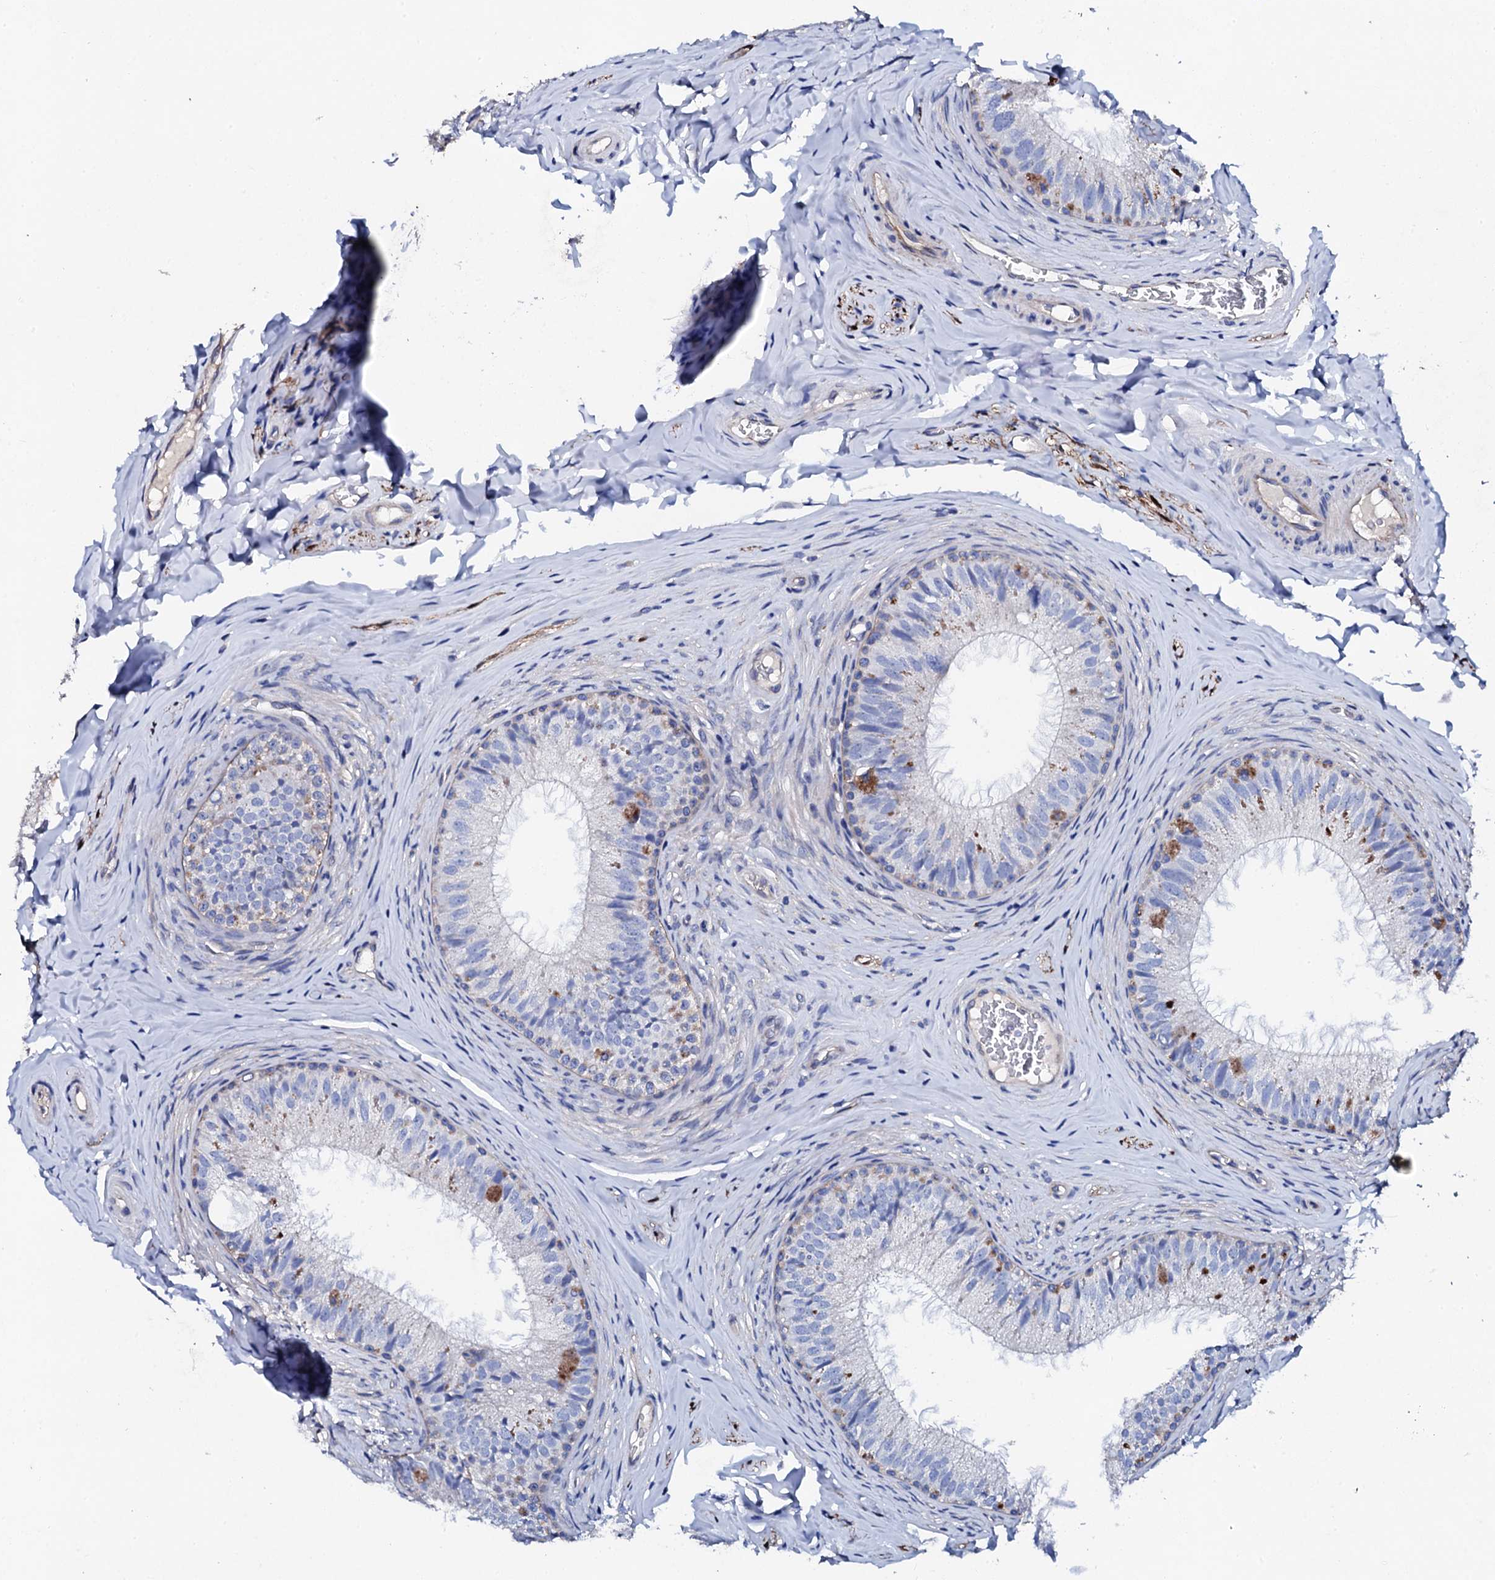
{"staining": {"intensity": "negative", "quantity": "none", "location": "none"}, "tissue": "epididymis", "cell_type": "Glandular cells", "image_type": "normal", "snomed": [{"axis": "morphology", "description": "Normal tissue, NOS"}, {"axis": "topography", "description": "Epididymis"}], "caption": "This image is of benign epididymis stained with IHC to label a protein in brown with the nuclei are counter-stained blue. There is no staining in glandular cells.", "gene": "KLHL32", "patient": {"sex": "male", "age": 34}}